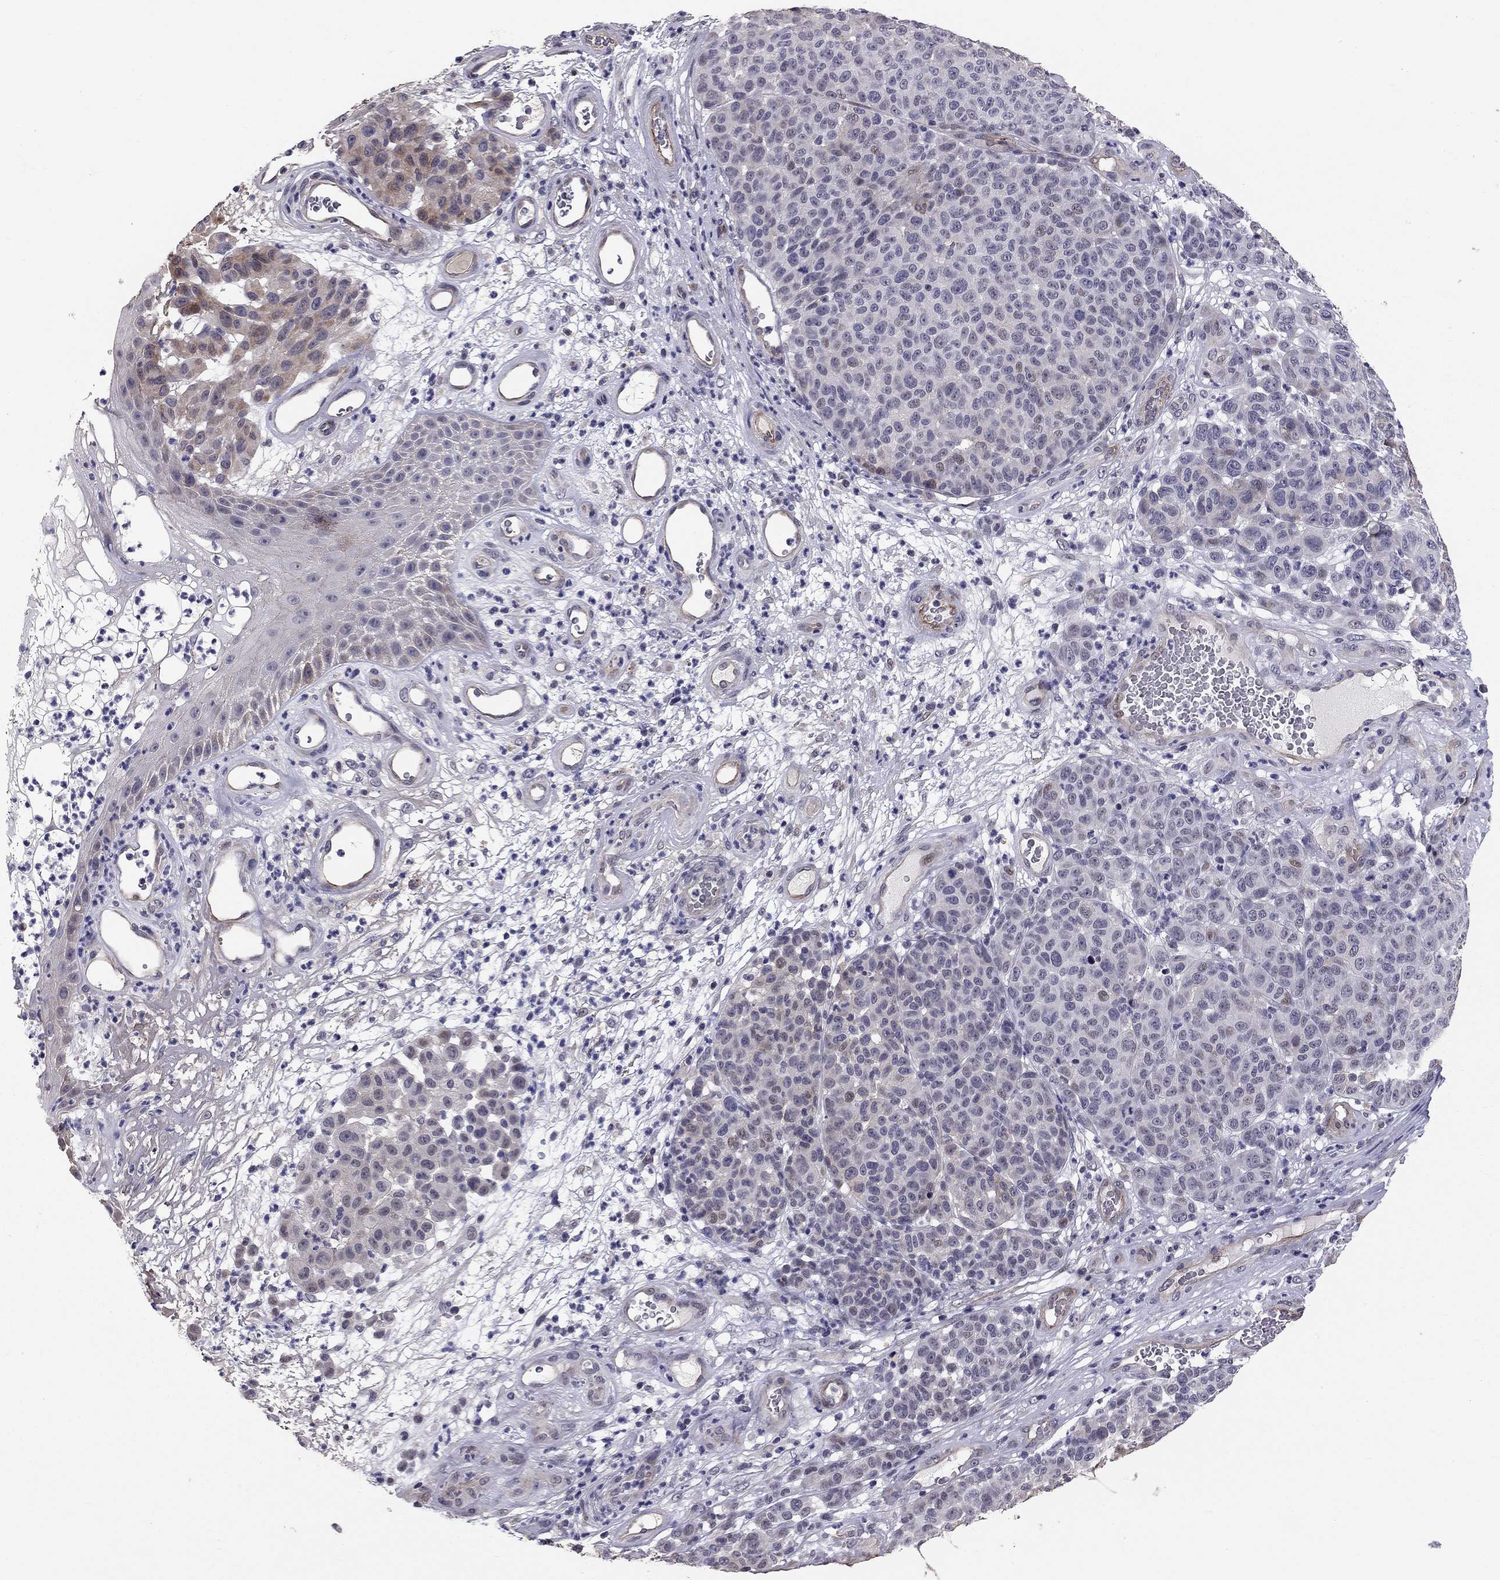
{"staining": {"intensity": "negative", "quantity": "none", "location": "none"}, "tissue": "melanoma", "cell_type": "Tumor cells", "image_type": "cancer", "snomed": [{"axis": "morphology", "description": "Malignant melanoma, NOS"}, {"axis": "topography", "description": "Skin"}], "caption": "Immunohistochemical staining of human melanoma demonstrates no significant positivity in tumor cells. (DAB (3,3'-diaminobenzidine) immunohistochemistry visualized using brightfield microscopy, high magnification).", "gene": "GJB4", "patient": {"sex": "male", "age": 59}}